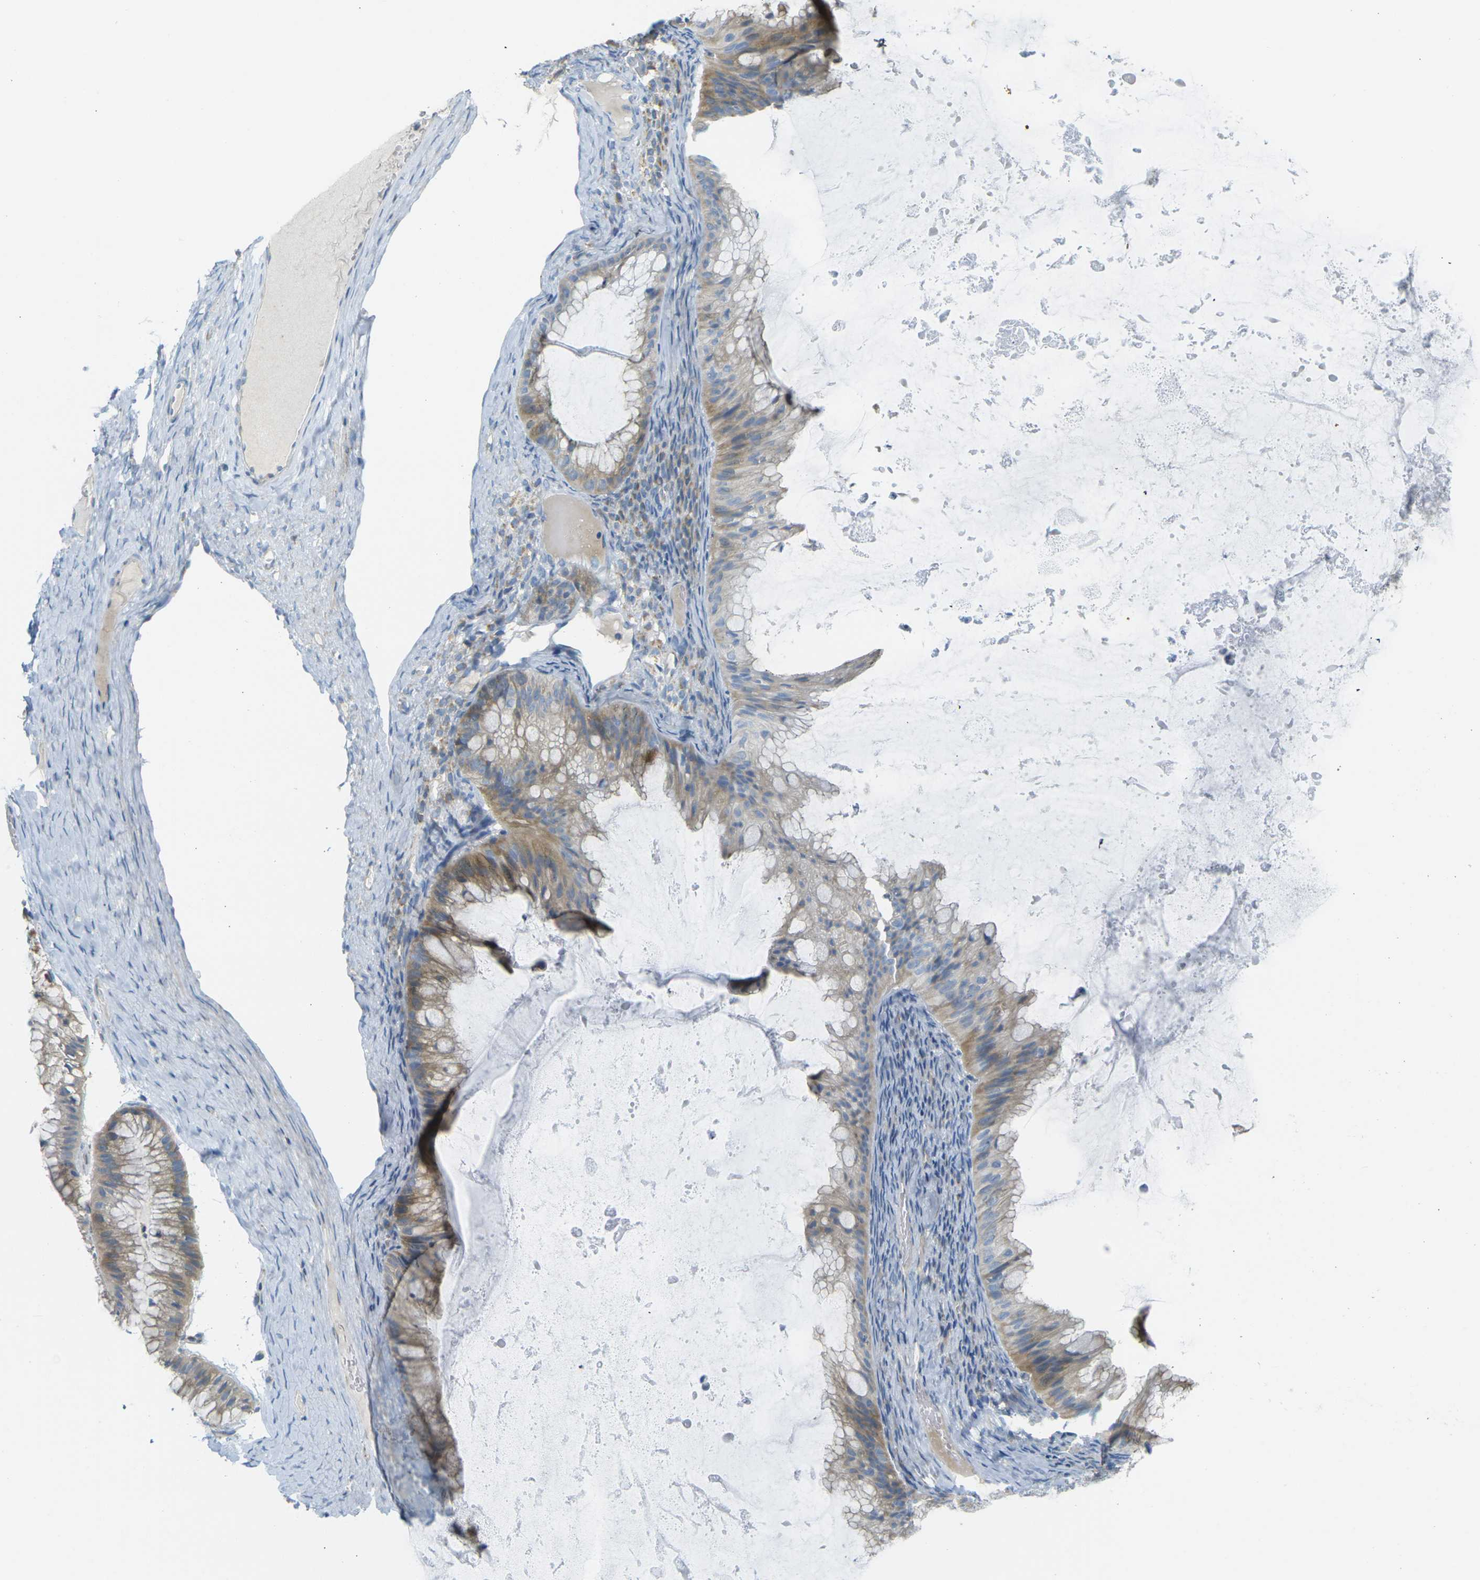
{"staining": {"intensity": "weak", "quantity": ">75%", "location": "cytoplasmic/membranous"}, "tissue": "ovarian cancer", "cell_type": "Tumor cells", "image_type": "cancer", "snomed": [{"axis": "morphology", "description": "Cystadenocarcinoma, mucinous, NOS"}, {"axis": "topography", "description": "Ovary"}], "caption": "Immunohistochemistry (IHC) staining of mucinous cystadenocarcinoma (ovarian), which shows low levels of weak cytoplasmic/membranous positivity in approximately >75% of tumor cells indicating weak cytoplasmic/membranous protein expression. The staining was performed using DAB (3,3'-diaminobenzidine) (brown) for protein detection and nuclei were counterstained in hematoxylin (blue).", "gene": "PARD6B", "patient": {"sex": "female", "age": 61}}